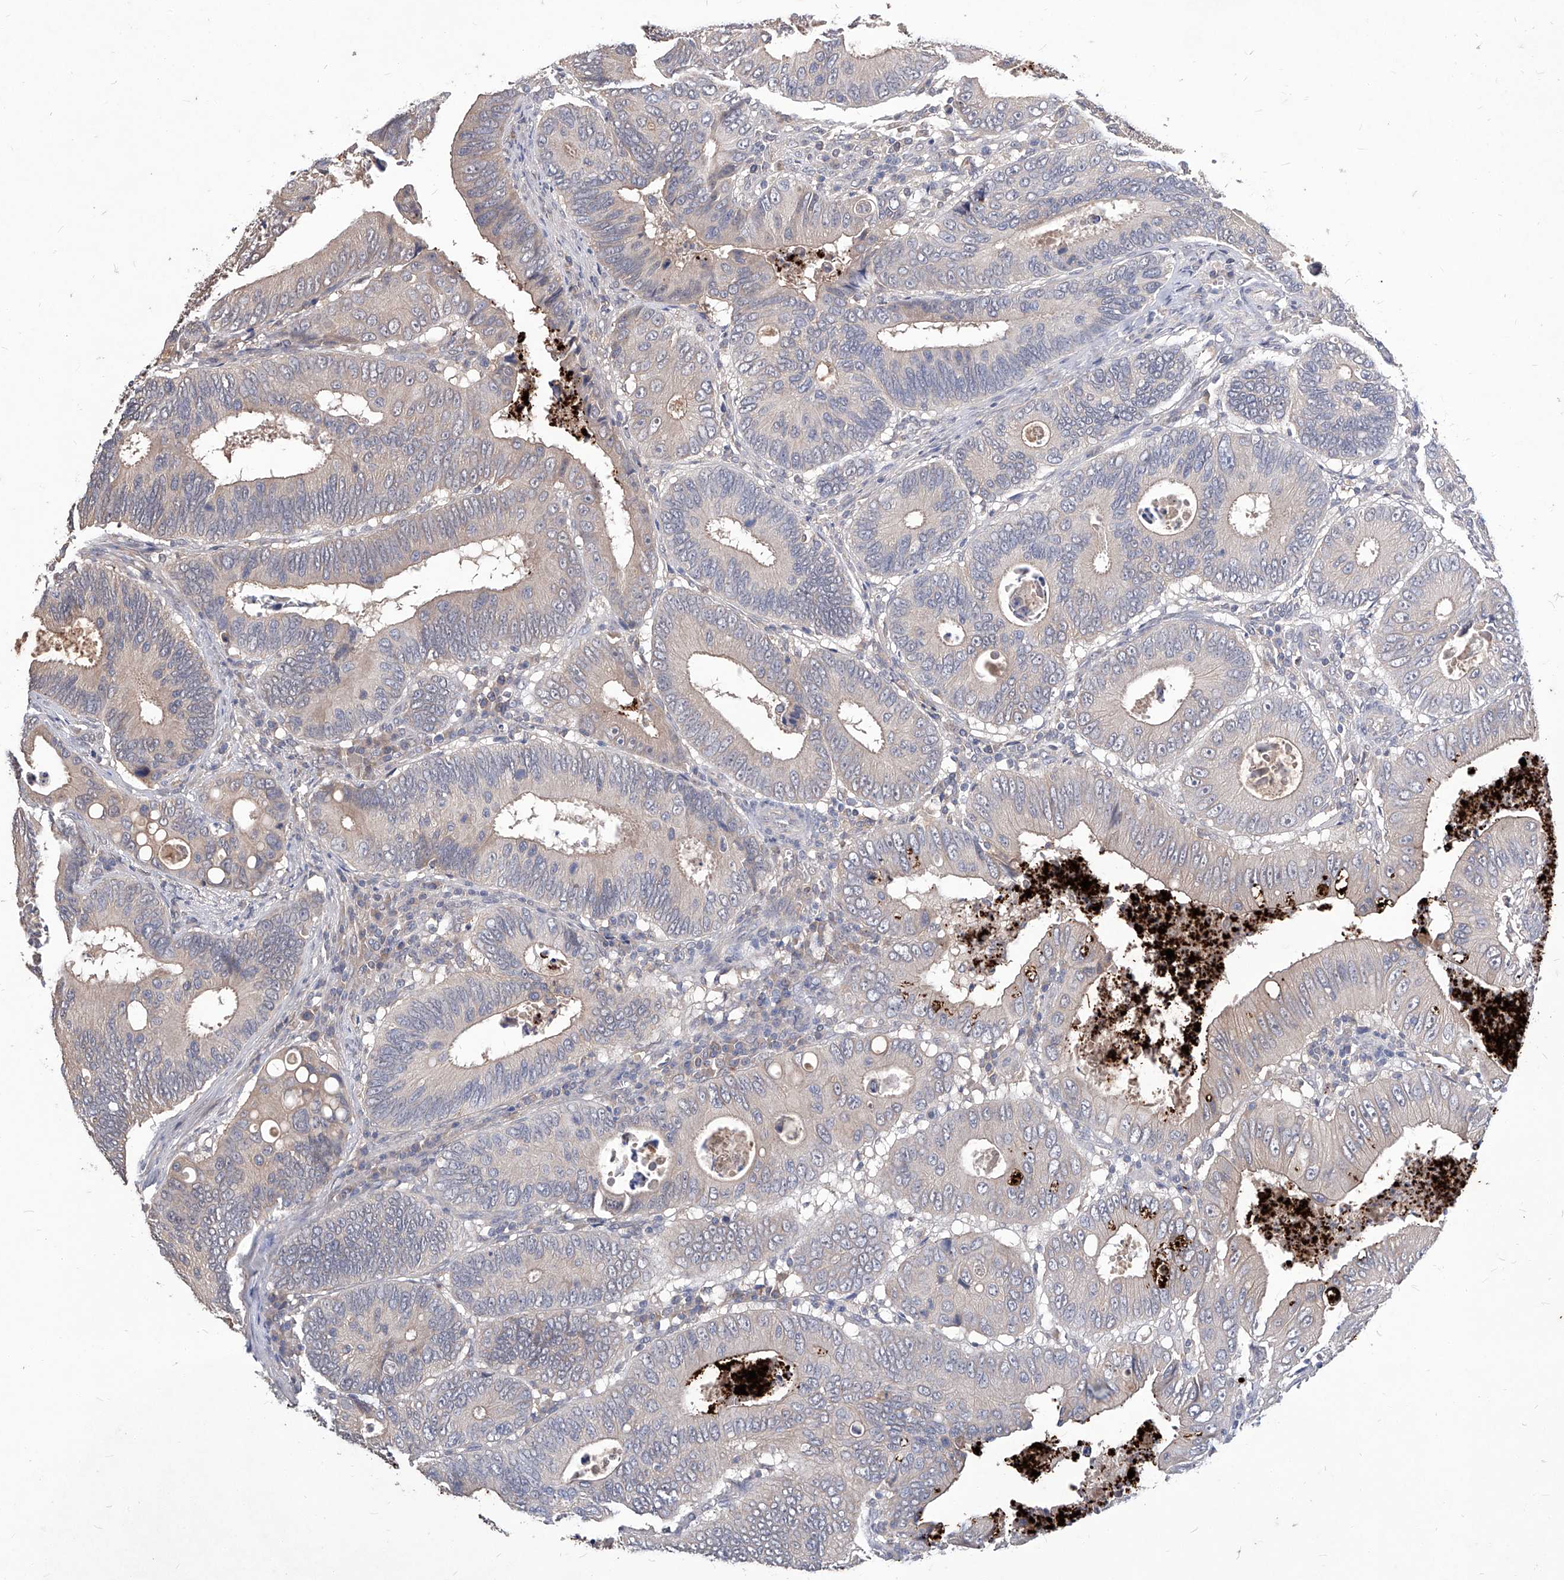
{"staining": {"intensity": "weak", "quantity": "<25%", "location": "cytoplasmic/membranous"}, "tissue": "colorectal cancer", "cell_type": "Tumor cells", "image_type": "cancer", "snomed": [{"axis": "morphology", "description": "Inflammation, NOS"}, {"axis": "morphology", "description": "Adenocarcinoma, NOS"}, {"axis": "topography", "description": "Colon"}], "caption": "Protein analysis of colorectal cancer (adenocarcinoma) shows no significant expression in tumor cells. (Brightfield microscopy of DAB immunohistochemistry at high magnification).", "gene": "SYNGR1", "patient": {"sex": "male", "age": 72}}